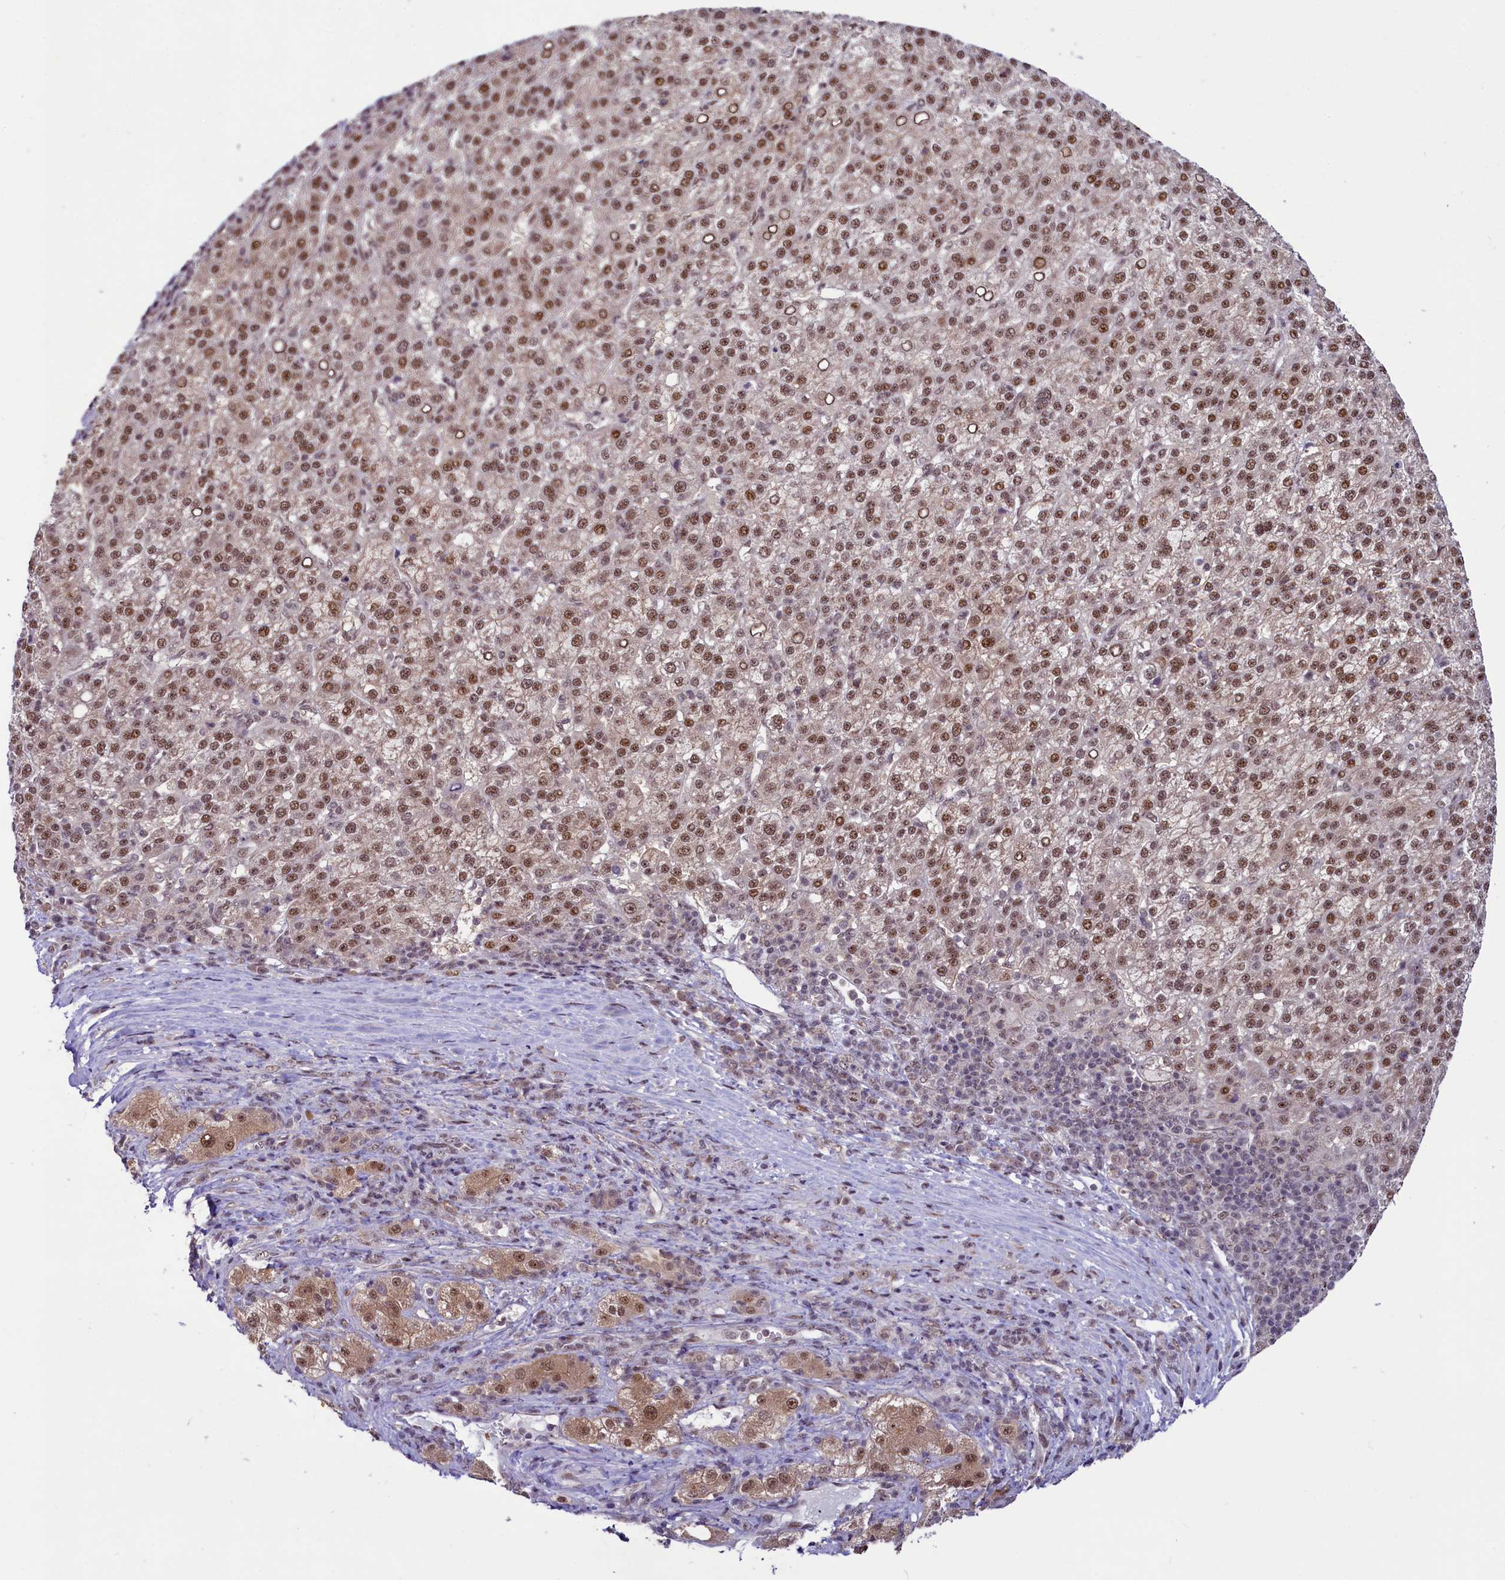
{"staining": {"intensity": "moderate", "quantity": ">75%", "location": "nuclear"}, "tissue": "liver cancer", "cell_type": "Tumor cells", "image_type": "cancer", "snomed": [{"axis": "morphology", "description": "Carcinoma, Hepatocellular, NOS"}, {"axis": "topography", "description": "Liver"}], "caption": "Hepatocellular carcinoma (liver) was stained to show a protein in brown. There is medium levels of moderate nuclear staining in approximately >75% of tumor cells. (Brightfield microscopy of DAB IHC at high magnification).", "gene": "ANKS3", "patient": {"sex": "female", "age": 58}}